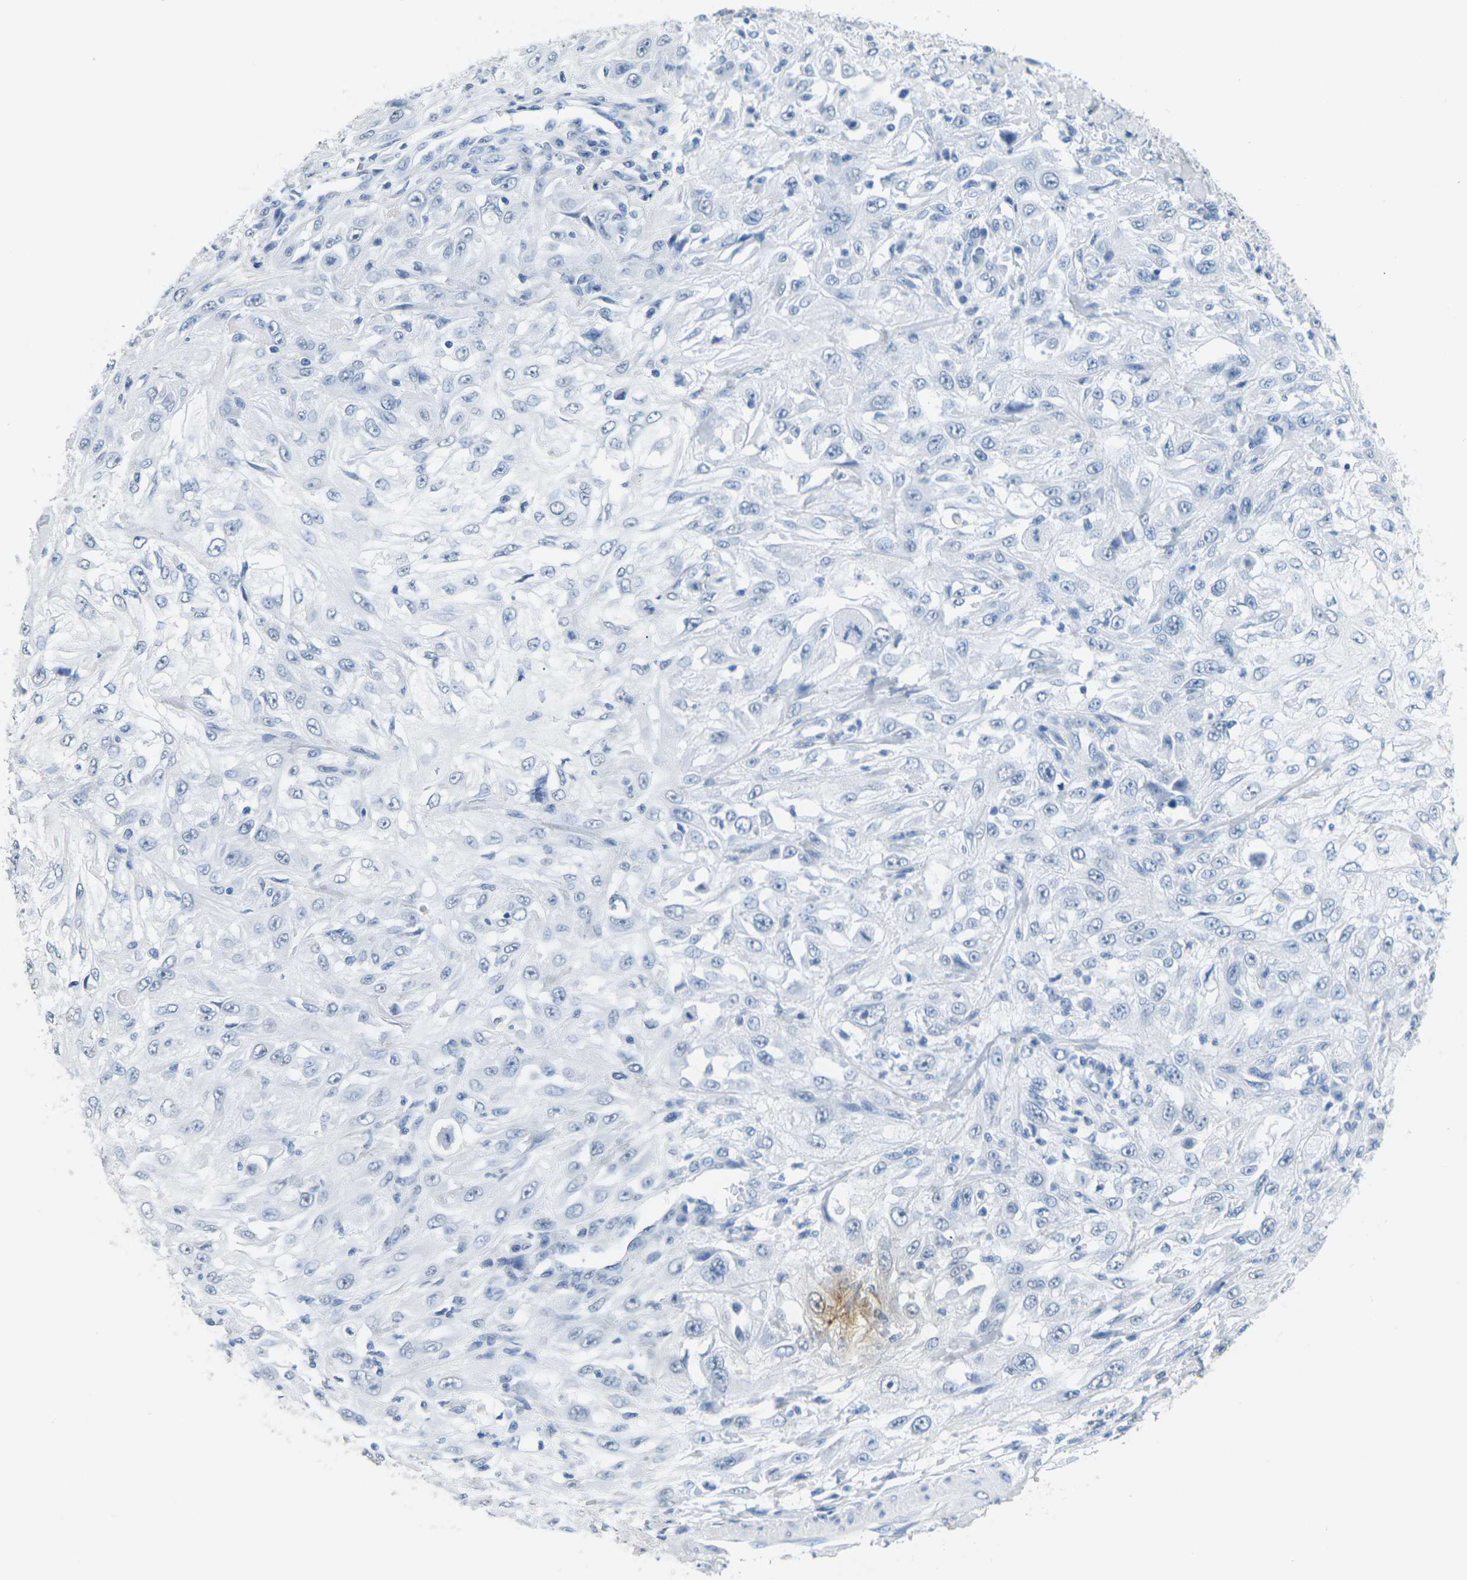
{"staining": {"intensity": "negative", "quantity": "none", "location": "none"}, "tissue": "skin cancer", "cell_type": "Tumor cells", "image_type": "cancer", "snomed": [{"axis": "morphology", "description": "Squamous cell carcinoma, NOS"}, {"axis": "topography", "description": "Skin"}], "caption": "Immunohistochemical staining of human skin cancer shows no significant expression in tumor cells.", "gene": "CTAG1A", "patient": {"sex": "male", "age": 75}}